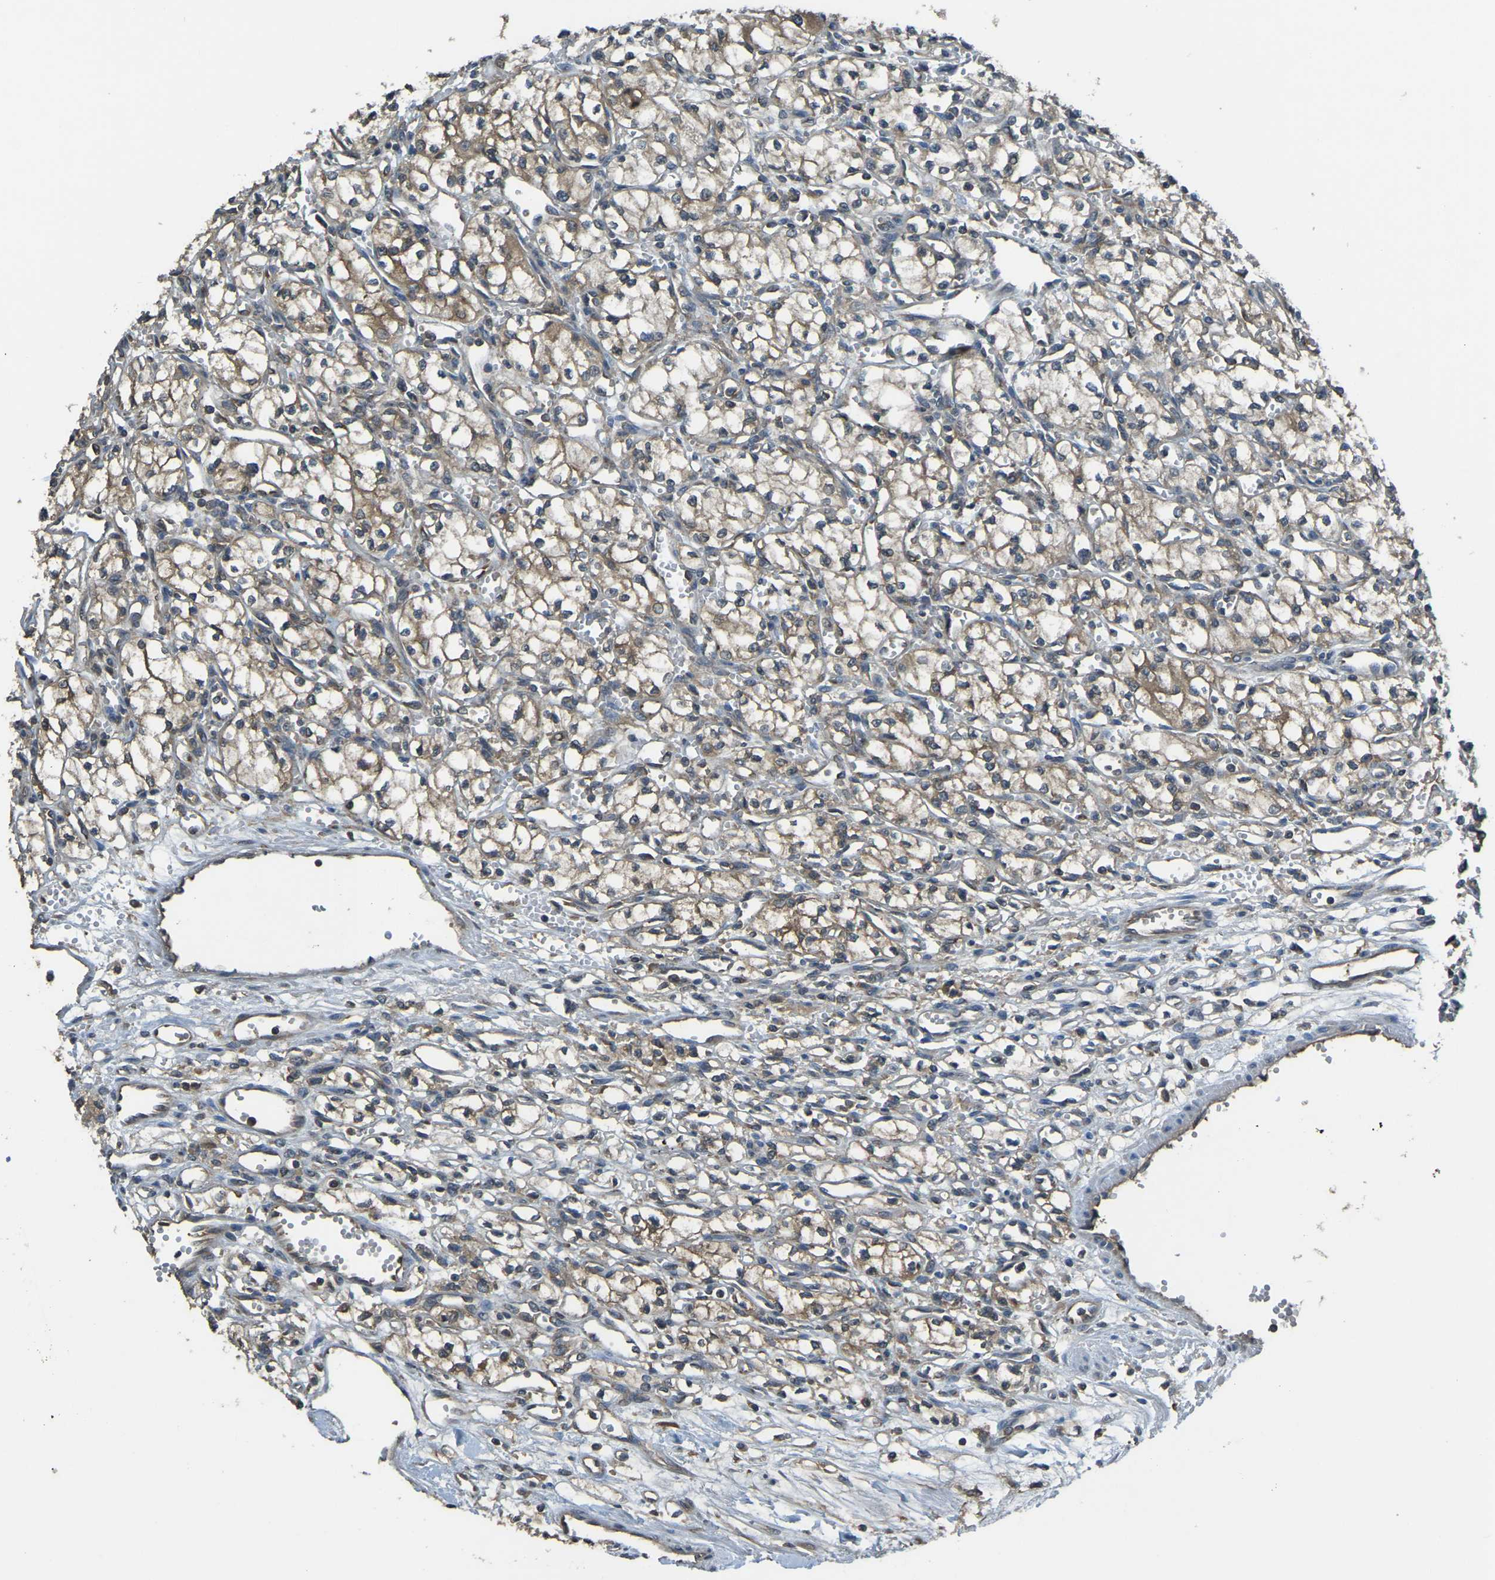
{"staining": {"intensity": "moderate", "quantity": ">75%", "location": "cytoplasmic/membranous"}, "tissue": "renal cancer", "cell_type": "Tumor cells", "image_type": "cancer", "snomed": [{"axis": "morphology", "description": "Normal tissue, NOS"}, {"axis": "morphology", "description": "Adenocarcinoma, NOS"}, {"axis": "topography", "description": "Kidney"}], "caption": "The immunohistochemical stain highlights moderate cytoplasmic/membranous staining in tumor cells of adenocarcinoma (renal) tissue. The staining was performed using DAB (3,3'-diaminobenzidine), with brown indicating positive protein expression. Nuclei are stained blue with hematoxylin.", "gene": "AIMP1", "patient": {"sex": "male", "age": 59}}